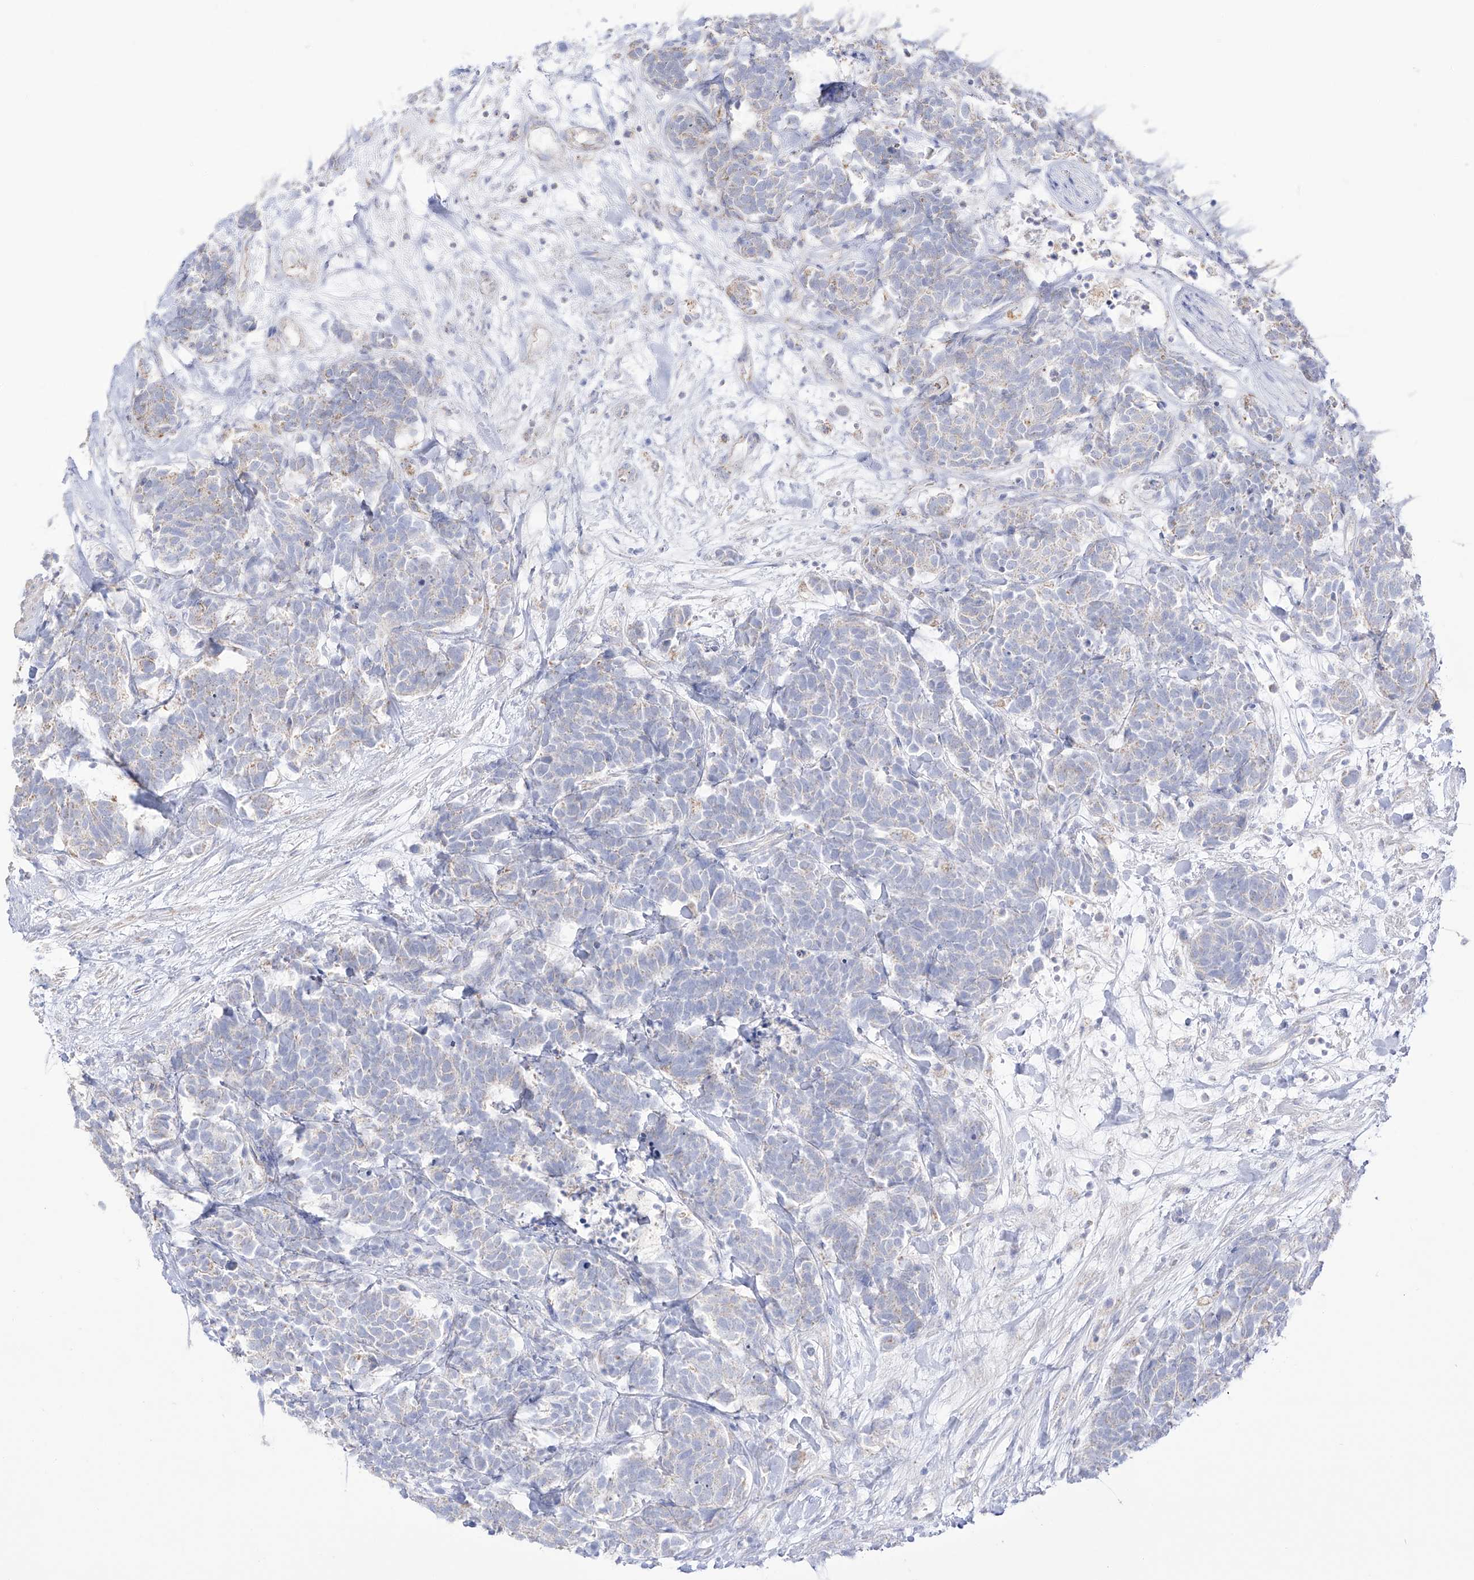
{"staining": {"intensity": "negative", "quantity": "none", "location": "none"}, "tissue": "carcinoid", "cell_type": "Tumor cells", "image_type": "cancer", "snomed": [{"axis": "morphology", "description": "Carcinoma, NOS"}, {"axis": "morphology", "description": "Carcinoid, malignant, NOS"}, {"axis": "topography", "description": "Urinary bladder"}], "caption": "Immunohistochemical staining of carcinoid shows no significant staining in tumor cells.", "gene": "RCHY1", "patient": {"sex": "male", "age": 57}}